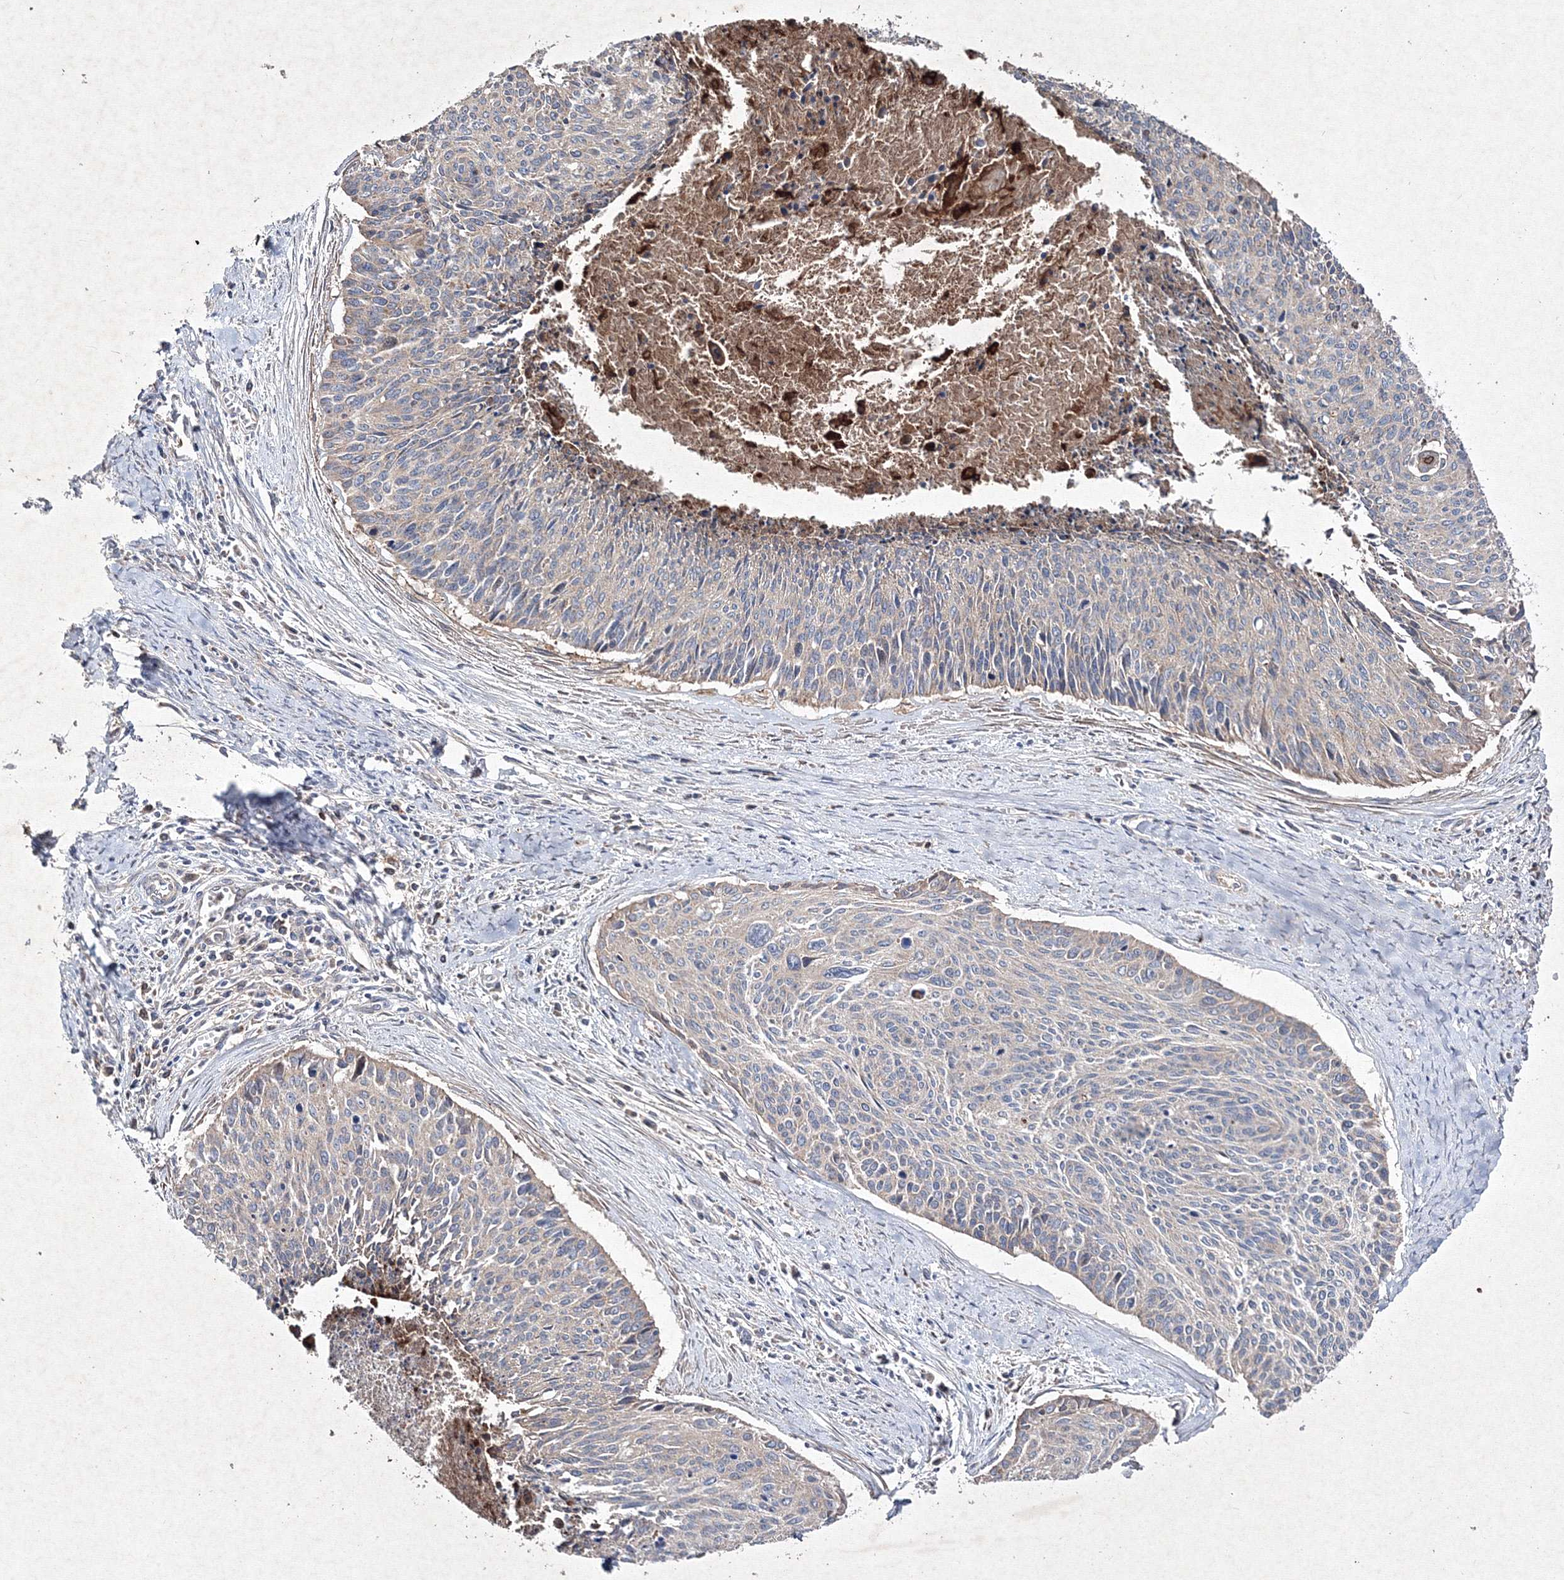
{"staining": {"intensity": "negative", "quantity": "none", "location": "none"}, "tissue": "cervical cancer", "cell_type": "Tumor cells", "image_type": "cancer", "snomed": [{"axis": "morphology", "description": "Squamous cell carcinoma, NOS"}, {"axis": "topography", "description": "Cervix"}], "caption": "Human squamous cell carcinoma (cervical) stained for a protein using immunohistochemistry (IHC) reveals no expression in tumor cells.", "gene": "GFM1", "patient": {"sex": "female", "age": 55}}